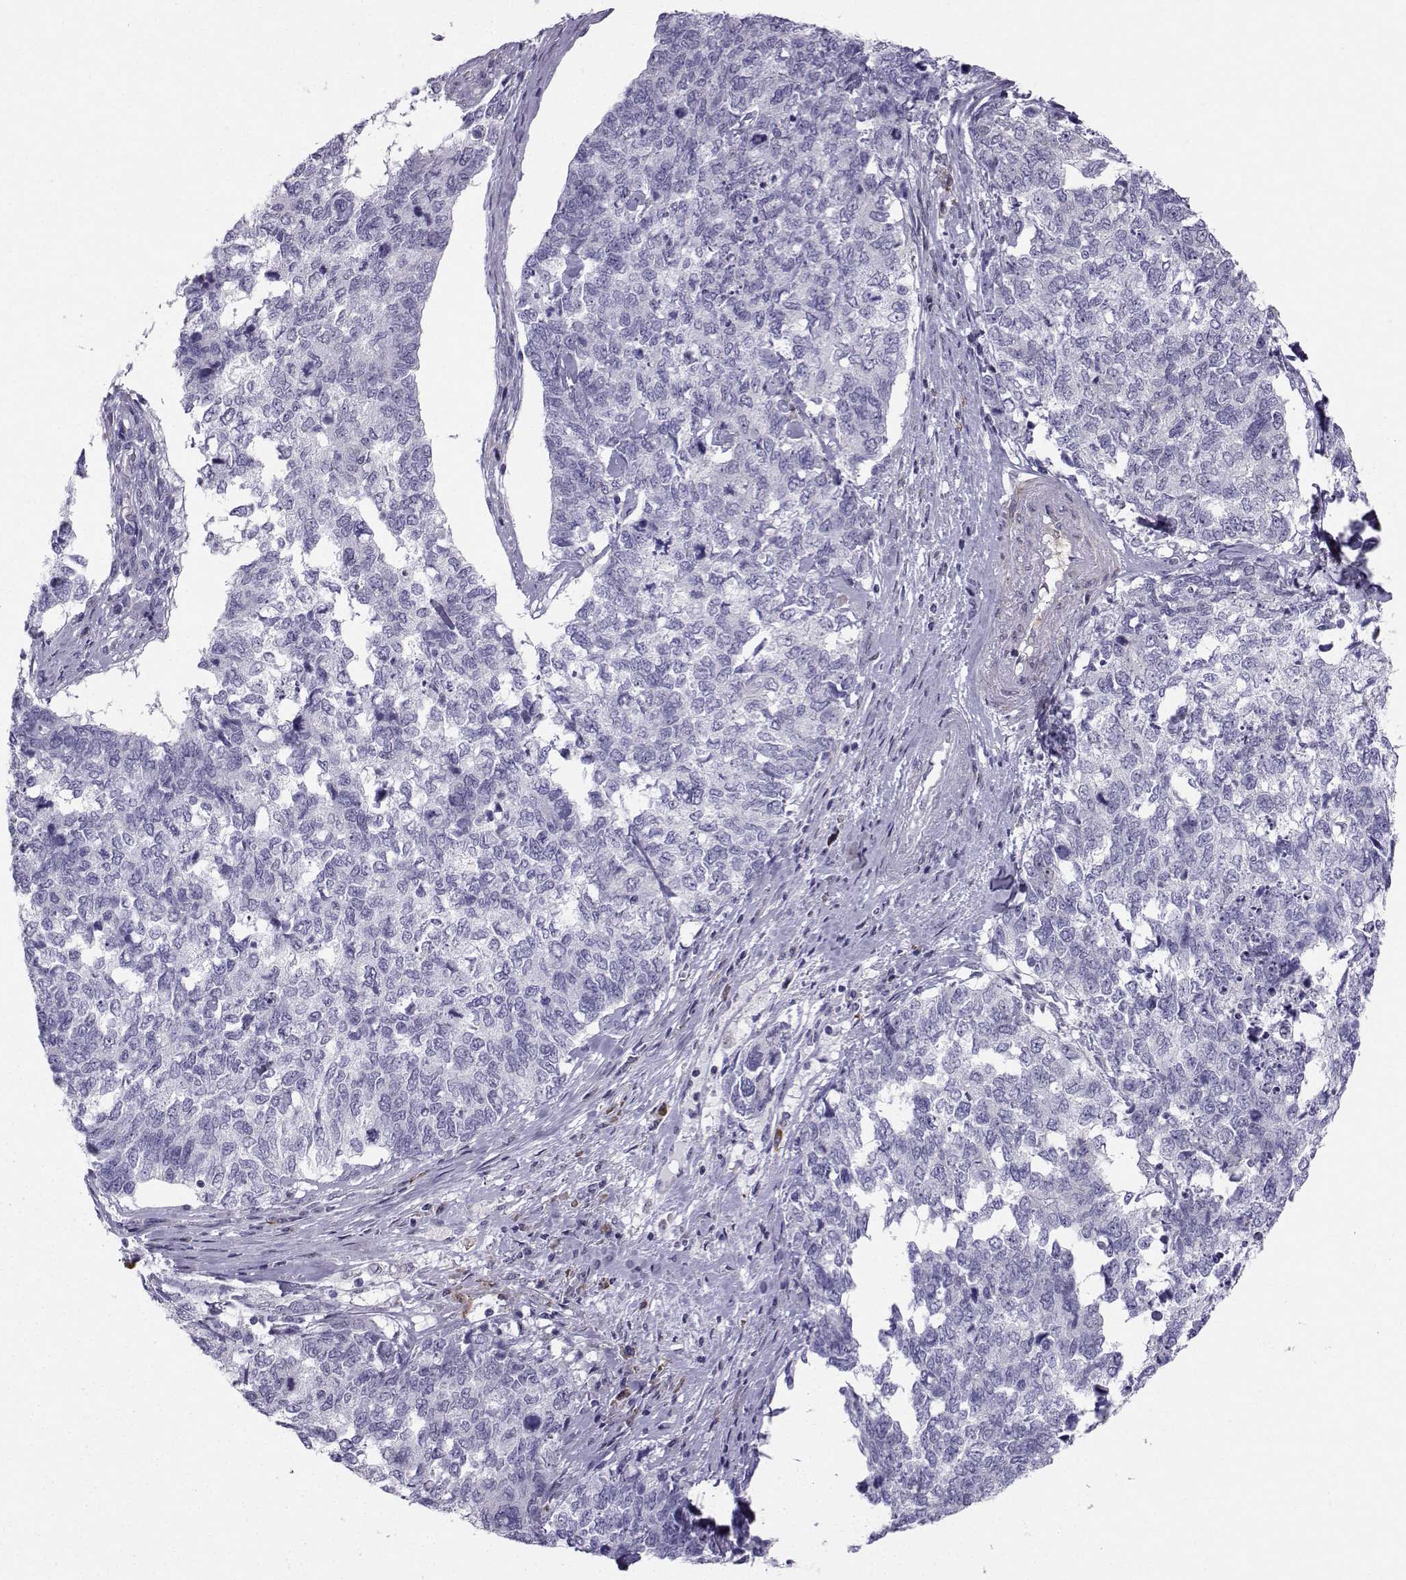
{"staining": {"intensity": "negative", "quantity": "none", "location": "none"}, "tissue": "cervical cancer", "cell_type": "Tumor cells", "image_type": "cancer", "snomed": [{"axis": "morphology", "description": "Squamous cell carcinoma, NOS"}, {"axis": "topography", "description": "Cervix"}], "caption": "This is a micrograph of immunohistochemistry staining of cervical squamous cell carcinoma, which shows no positivity in tumor cells.", "gene": "DCLK3", "patient": {"sex": "female", "age": 63}}